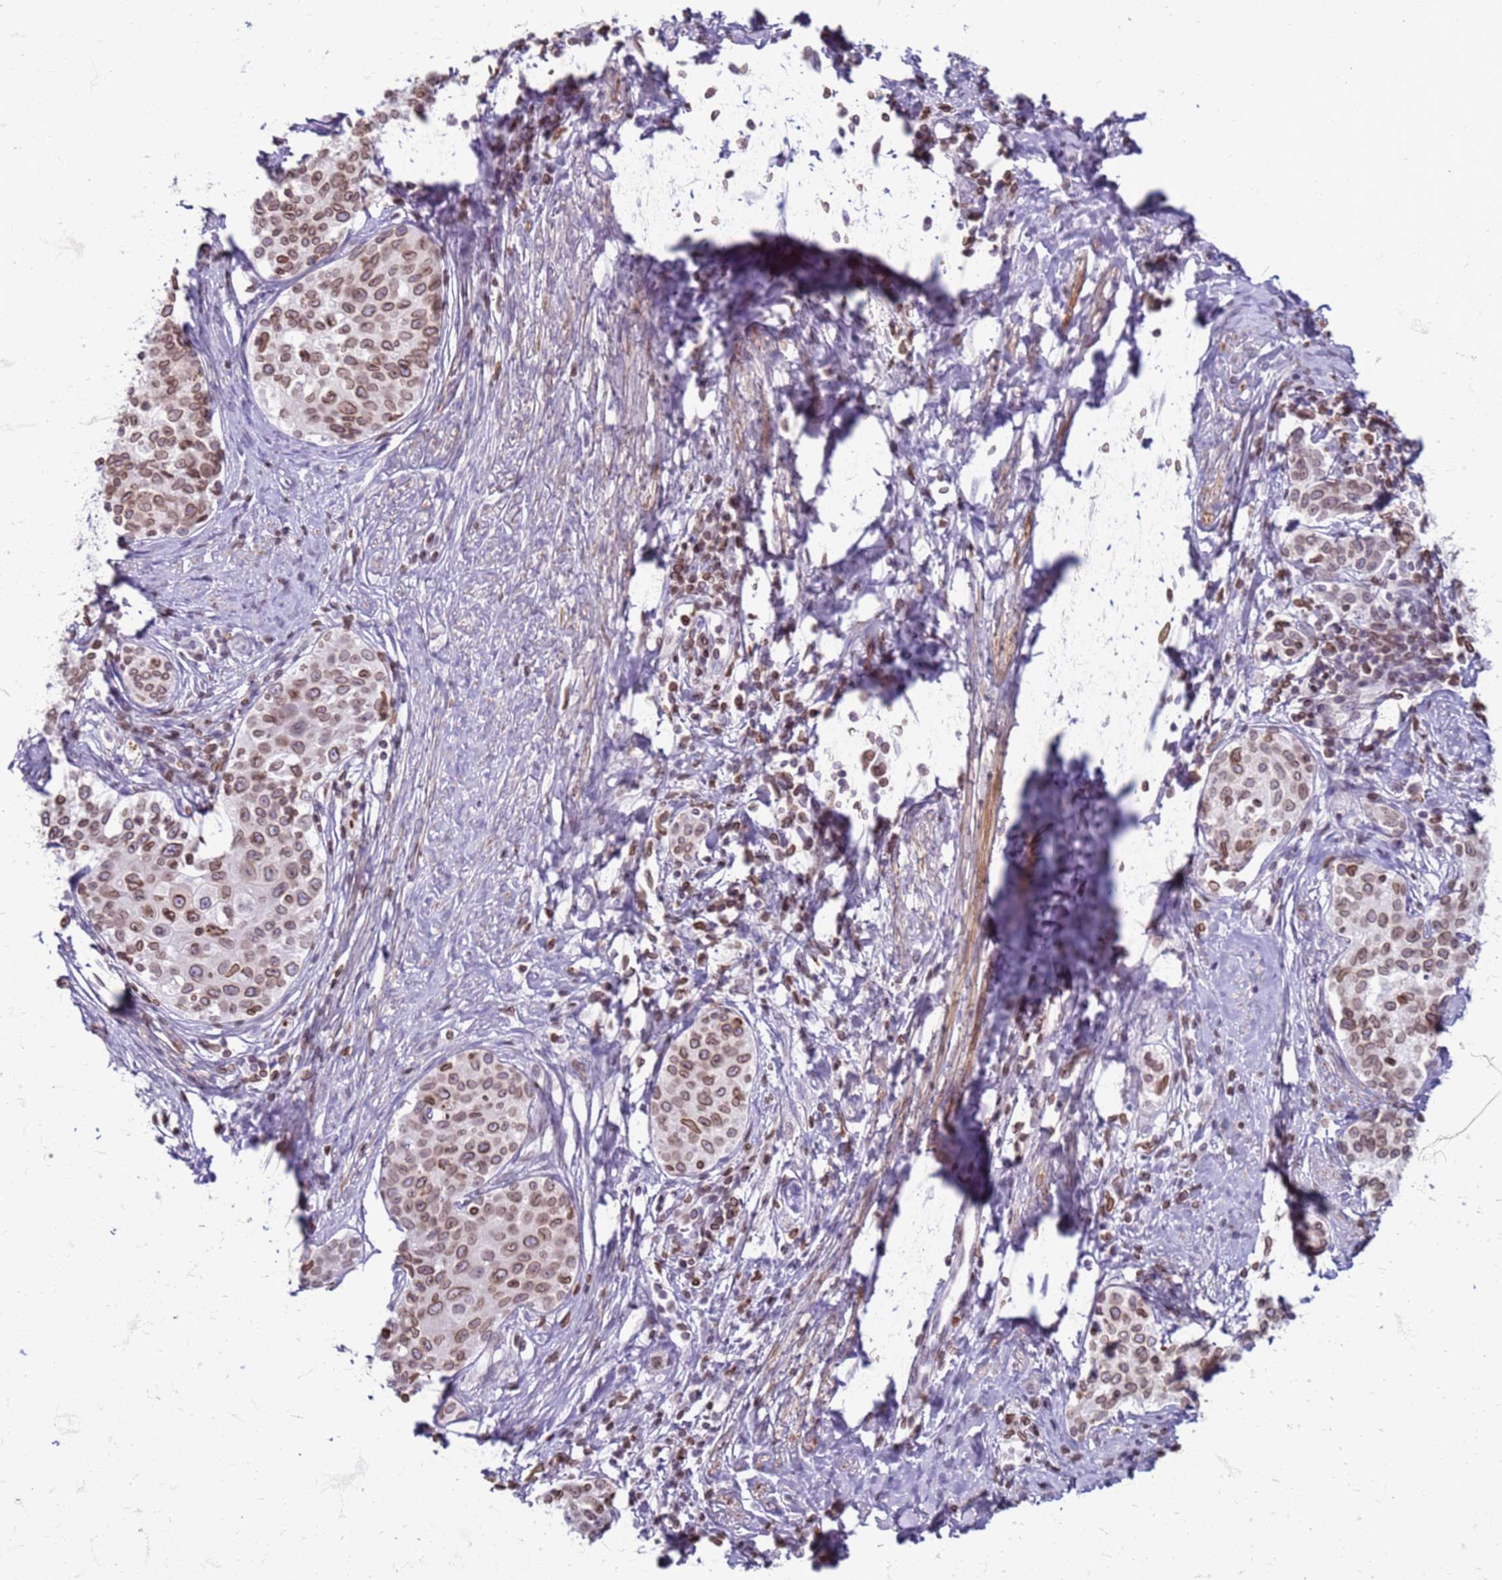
{"staining": {"intensity": "moderate", "quantity": ">75%", "location": "cytoplasmic/membranous,nuclear"}, "tissue": "cervical cancer", "cell_type": "Tumor cells", "image_type": "cancer", "snomed": [{"axis": "morphology", "description": "Squamous cell carcinoma, NOS"}, {"axis": "morphology", "description": "Adenocarcinoma, NOS"}, {"axis": "topography", "description": "Cervix"}], "caption": "This photomicrograph exhibits cervical cancer (adenocarcinoma) stained with IHC to label a protein in brown. The cytoplasmic/membranous and nuclear of tumor cells show moderate positivity for the protein. Nuclei are counter-stained blue.", "gene": "METTL25B", "patient": {"sex": "female", "age": 52}}